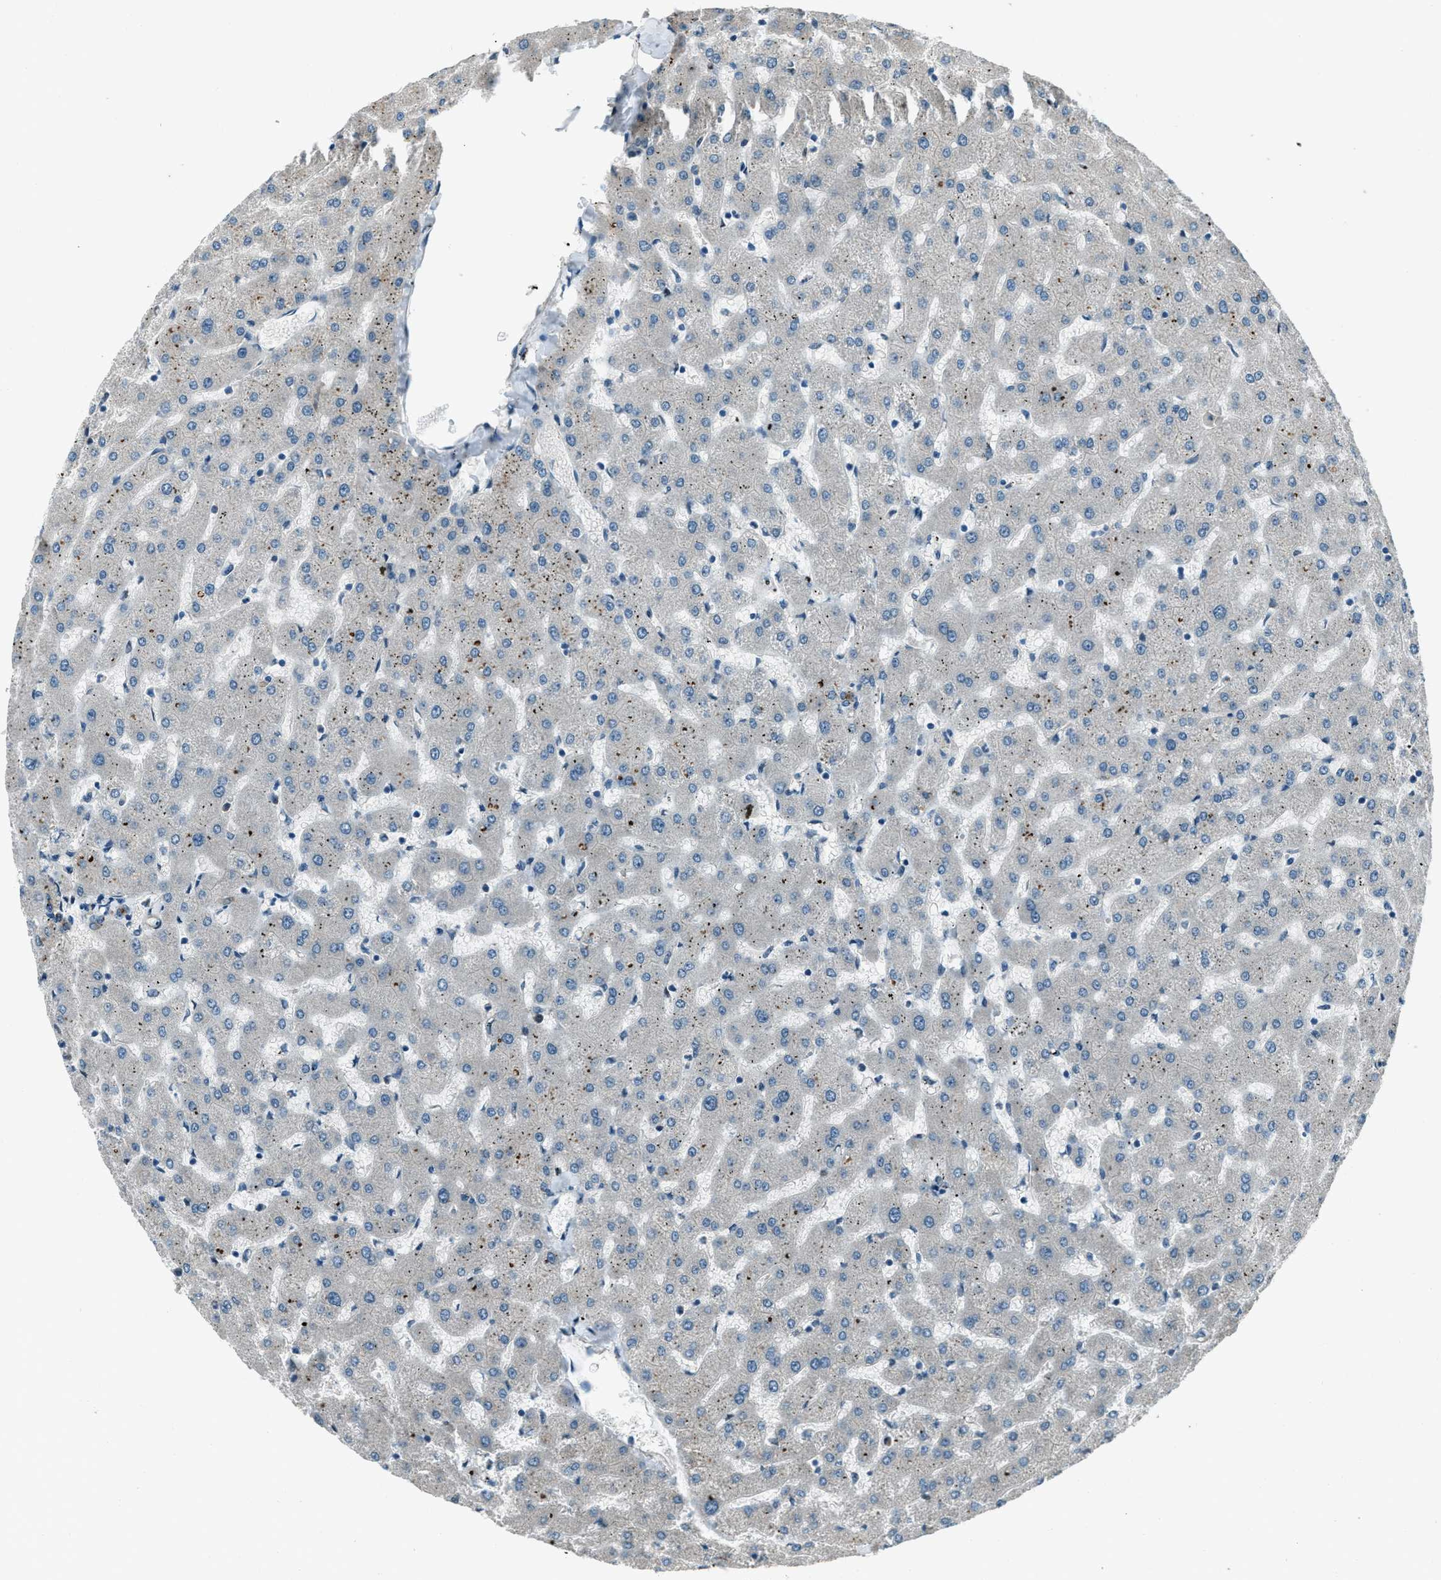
{"staining": {"intensity": "moderate", "quantity": "25%-75%", "location": "cytoplasmic/membranous"}, "tissue": "liver", "cell_type": "Cholangiocytes", "image_type": "normal", "snomed": [{"axis": "morphology", "description": "Normal tissue, NOS"}, {"axis": "topography", "description": "Liver"}], "caption": "Moderate cytoplasmic/membranous positivity for a protein is appreciated in about 25%-75% of cholangiocytes of normal liver using immunohistochemistry.", "gene": "SVIL", "patient": {"sex": "female", "age": 63}}